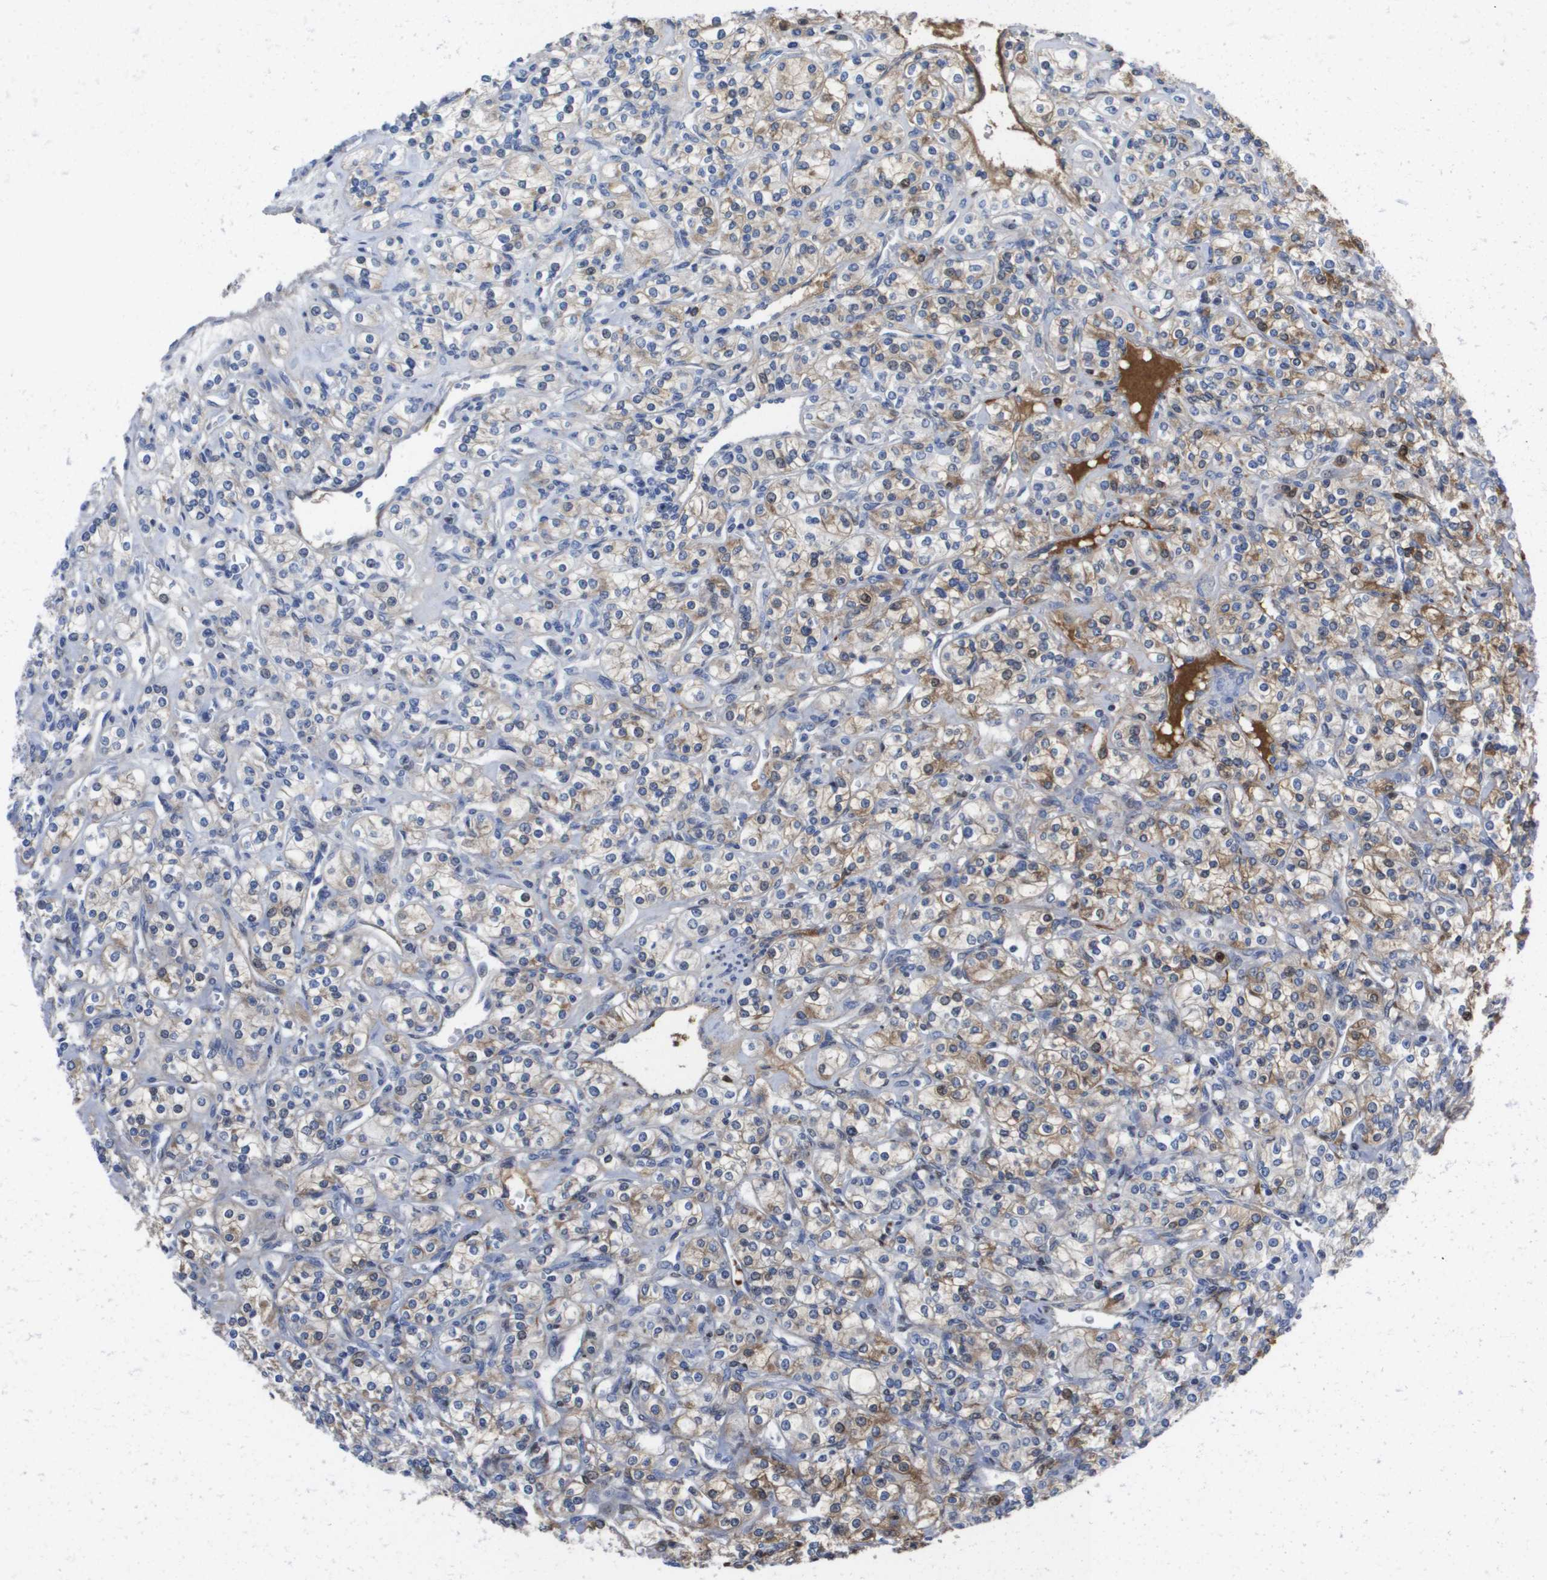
{"staining": {"intensity": "weak", "quantity": ">75%", "location": "cytoplasmic/membranous"}, "tissue": "renal cancer", "cell_type": "Tumor cells", "image_type": "cancer", "snomed": [{"axis": "morphology", "description": "Adenocarcinoma, NOS"}, {"axis": "topography", "description": "Kidney"}], "caption": "The image displays staining of adenocarcinoma (renal), revealing weak cytoplasmic/membranous protein staining (brown color) within tumor cells. The staining was performed using DAB (3,3'-diaminobenzidine) to visualize the protein expression in brown, while the nuclei were stained in blue with hematoxylin (Magnification: 20x).", "gene": "SERPINC1", "patient": {"sex": "male", "age": 77}}